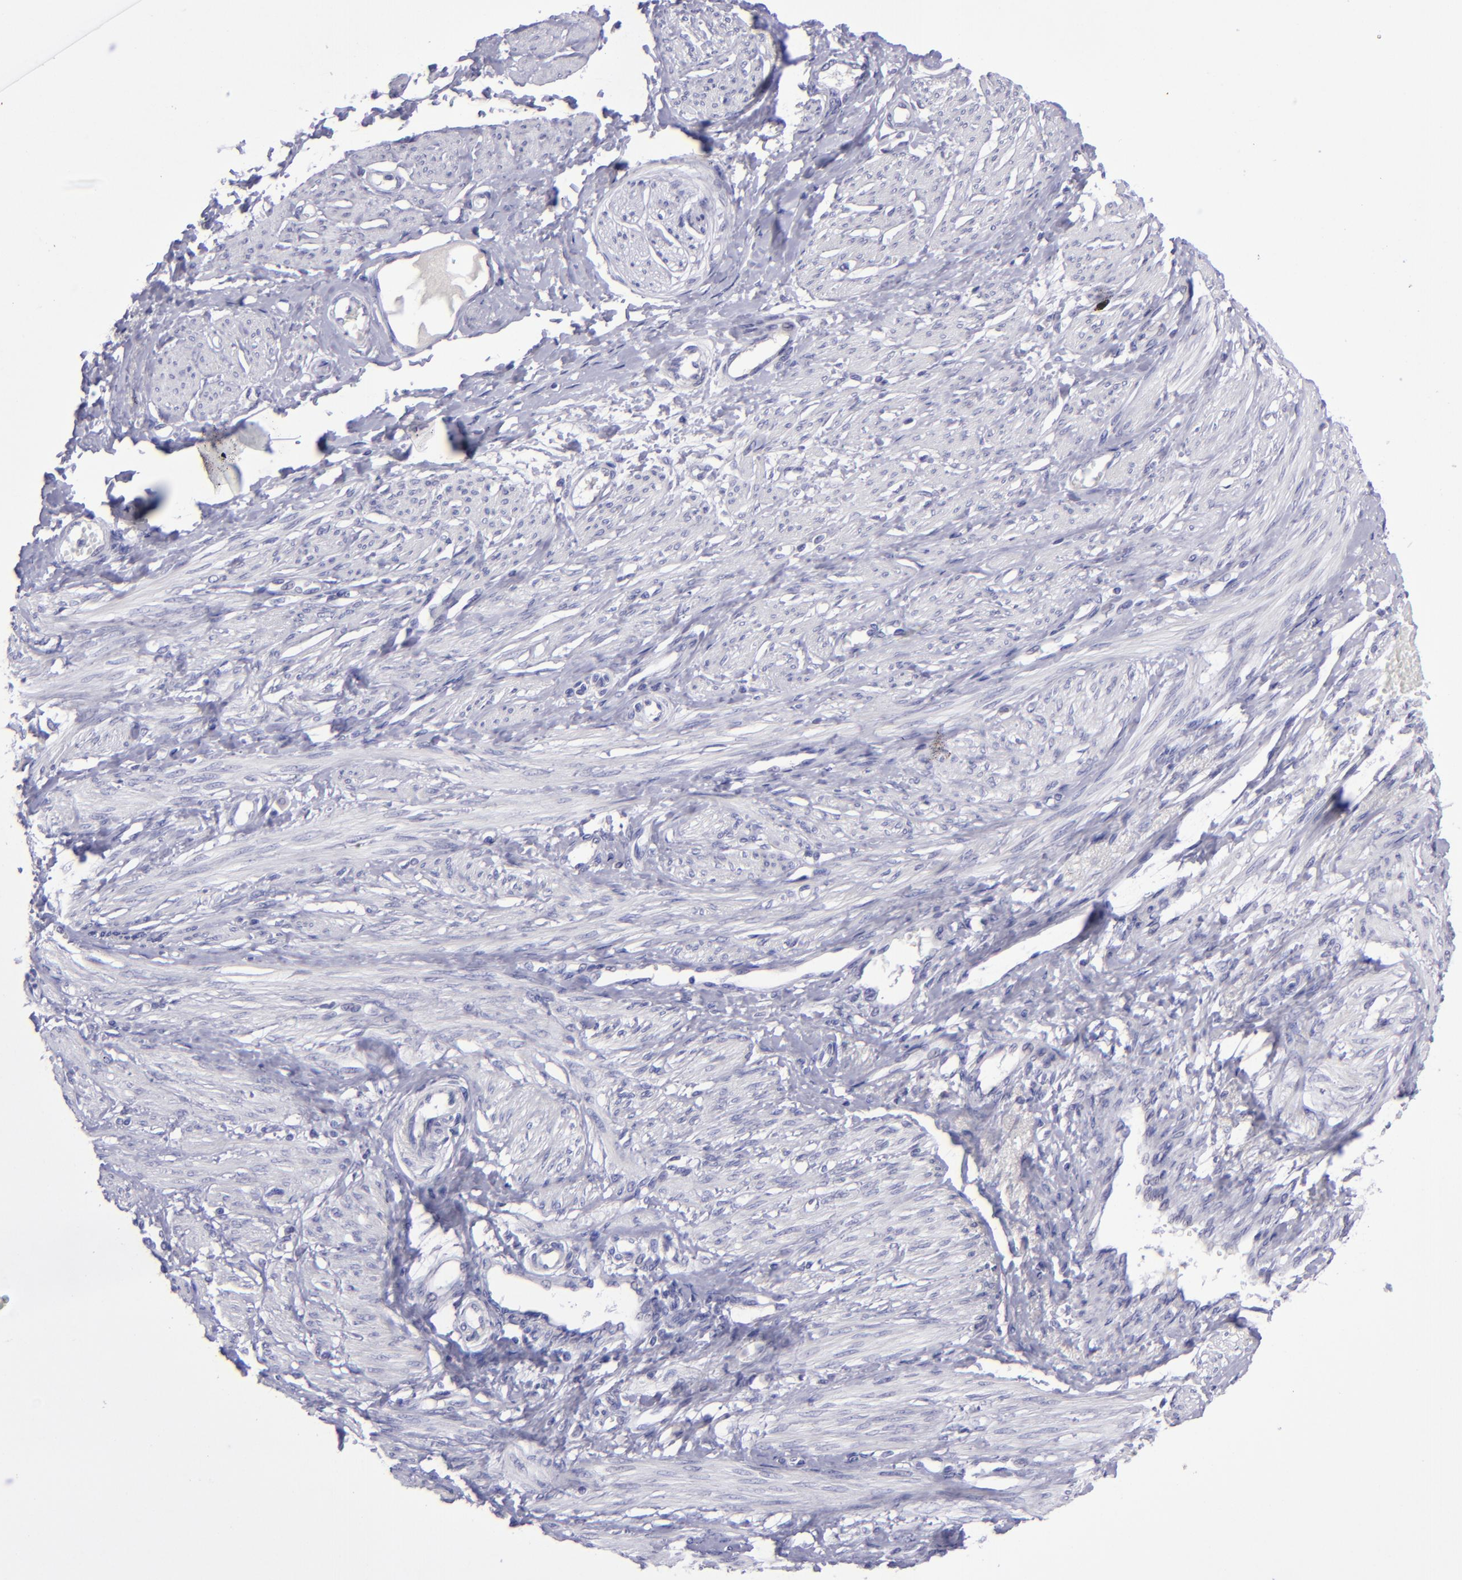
{"staining": {"intensity": "negative", "quantity": "none", "location": "none"}, "tissue": "smooth muscle", "cell_type": "Smooth muscle cells", "image_type": "normal", "snomed": [{"axis": "morphology", "description": "Normal tissue, NOS"}, {"axis": "topography", "description": "Smooth muscle"}, {"axis": "topography", "description": "Uterus"}], "caption": "This photomicrograph is of normal smooth muscle stained with immunohistochemistry to label a protein in brown with the nuclei are counter-stained blue. There is no staining in smooth muscle cells.", "gene": "POU2F2", "patient": {"sex": "female", "age": 39}}